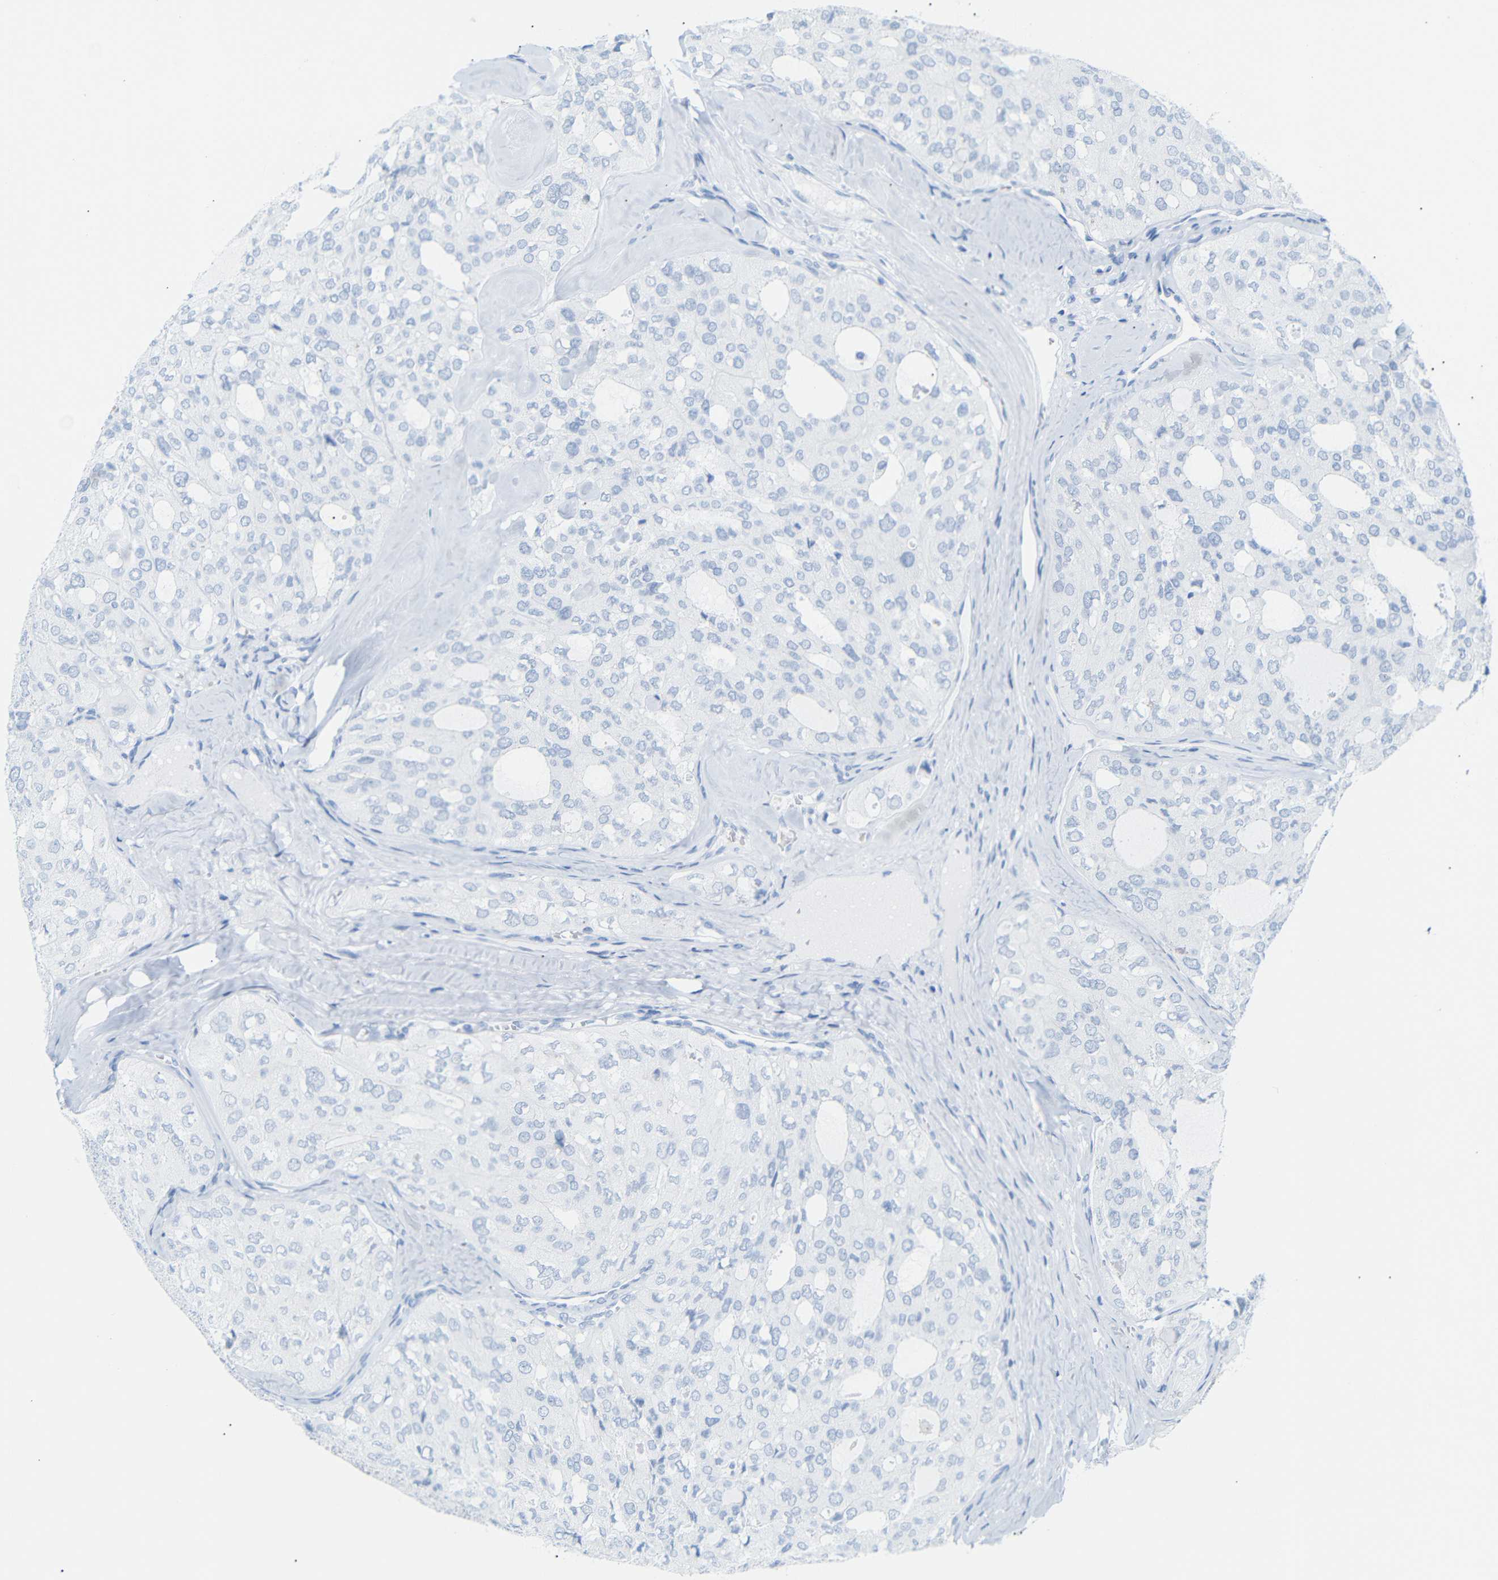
{"staining": {"intensity": "negative", "quantity": "none", "location": "none"}, "tissue": "thyroid cancer", "cell_type": "Tumor cells", "image_type": "cancer", "snomed": [{"axis": "morphology", "description": "Follicular adenoma carcinoma, NOS"}, {"axis": "topography", "description": "Thyroid gland"}], "caption": "Immunohistochemical staining of thyroid follicular adenoma carcinoma shows no significant staining in tumor cells. Brightfield microscopy of IHC stained with DAB (3,3'-diaminobenzidine) (brown) and hematoxylin (blue), captured at high magnification.", "gene": "DYNAP", "patient": {"sex": "male", "age": 75}}